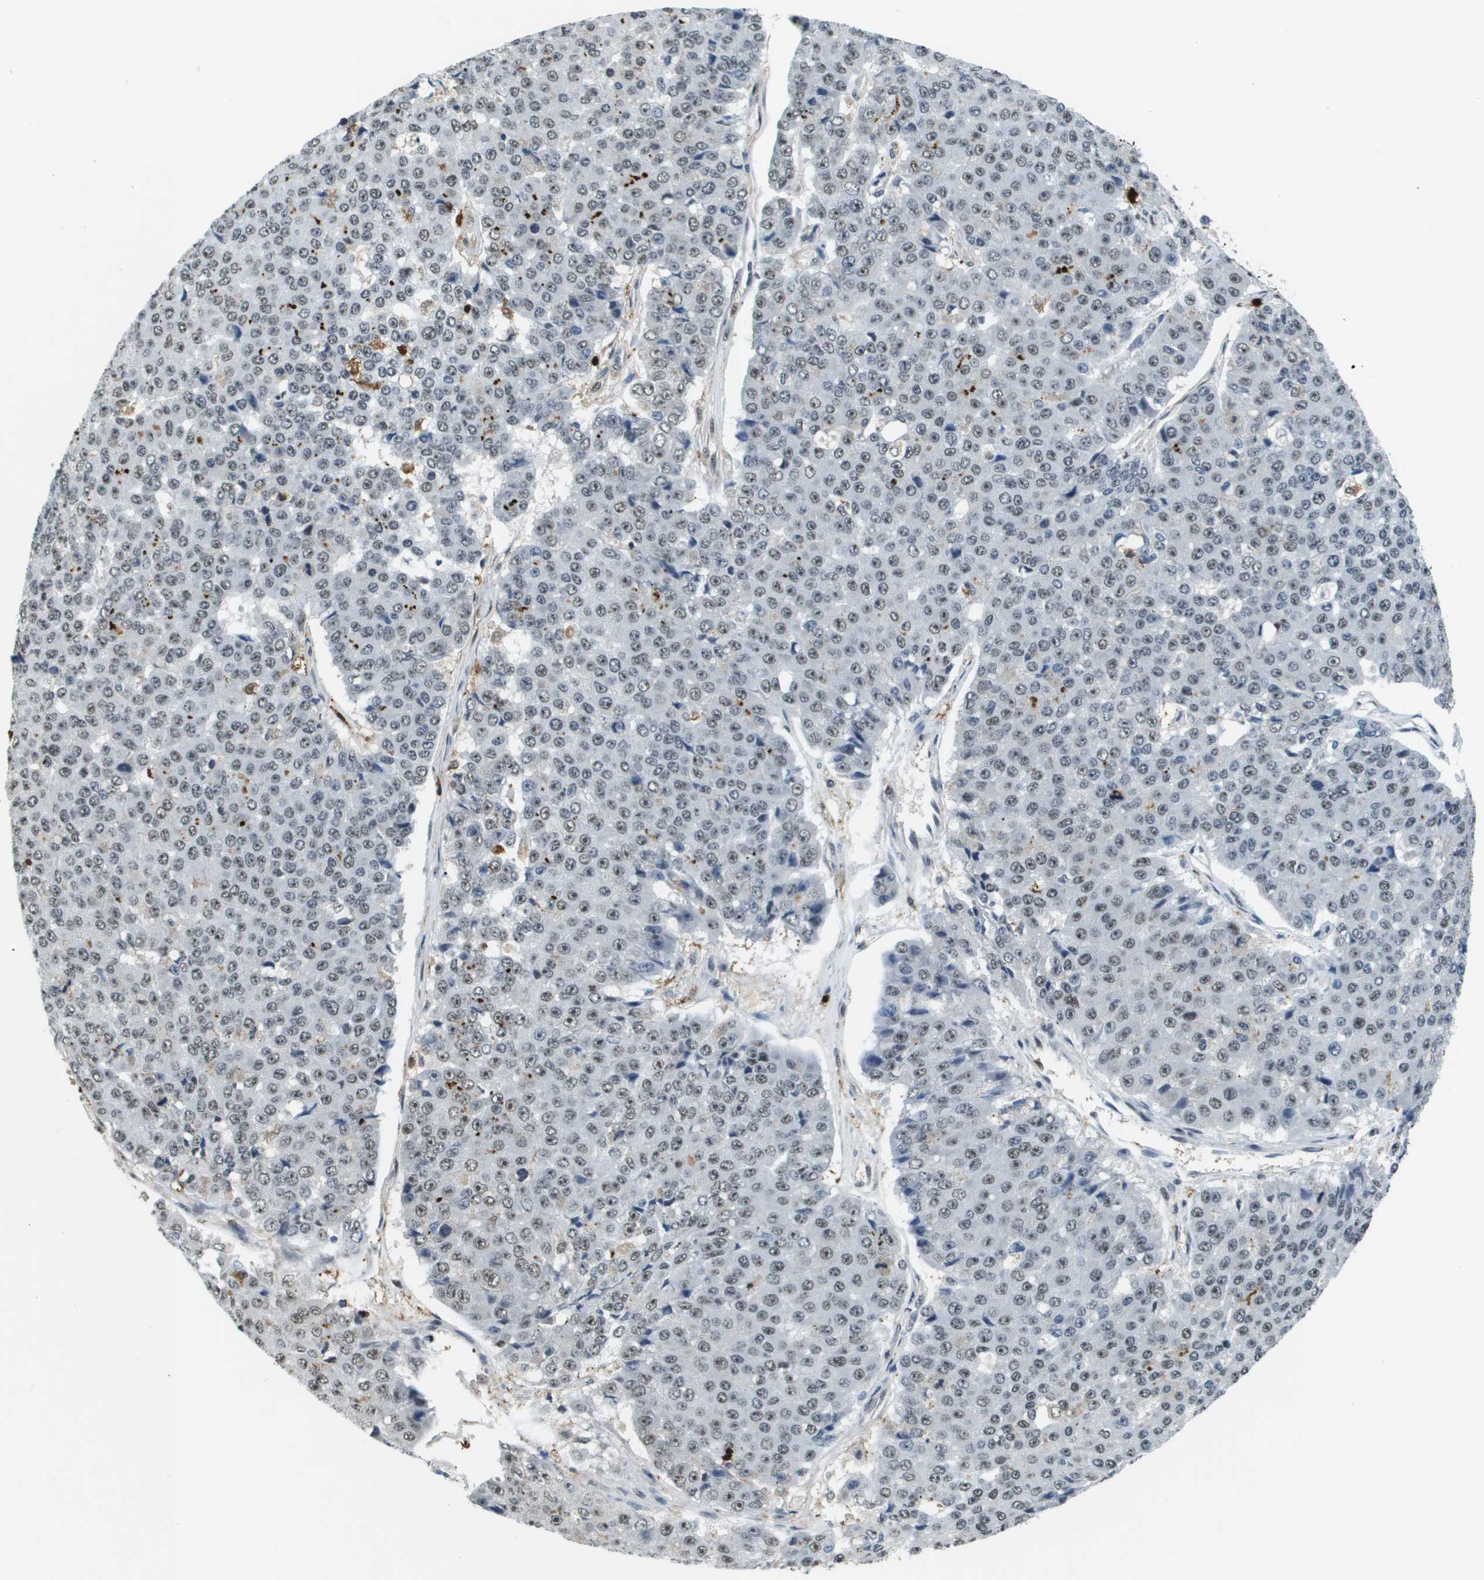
{"staining": {"intensity": "weak", "quantity": ">75%", "location": "nuclear"}, "tissue": "pancreatic cancer", "cell_type": "Tumor cells", "image_type": "cancer", "snomed": [{"axis": "morphology", "description": "Adenocarcinoma, NOS"}, {"axis": "topography", "description": "Pancreas"}], "caption": "Immunohistochemical staining of human pancreatic cancer demonstrates weak nuclear protein positivity in approximately >75% of tumor cells.", "gene": "EP400", "patient": {"sex": "male", "age": 50}}